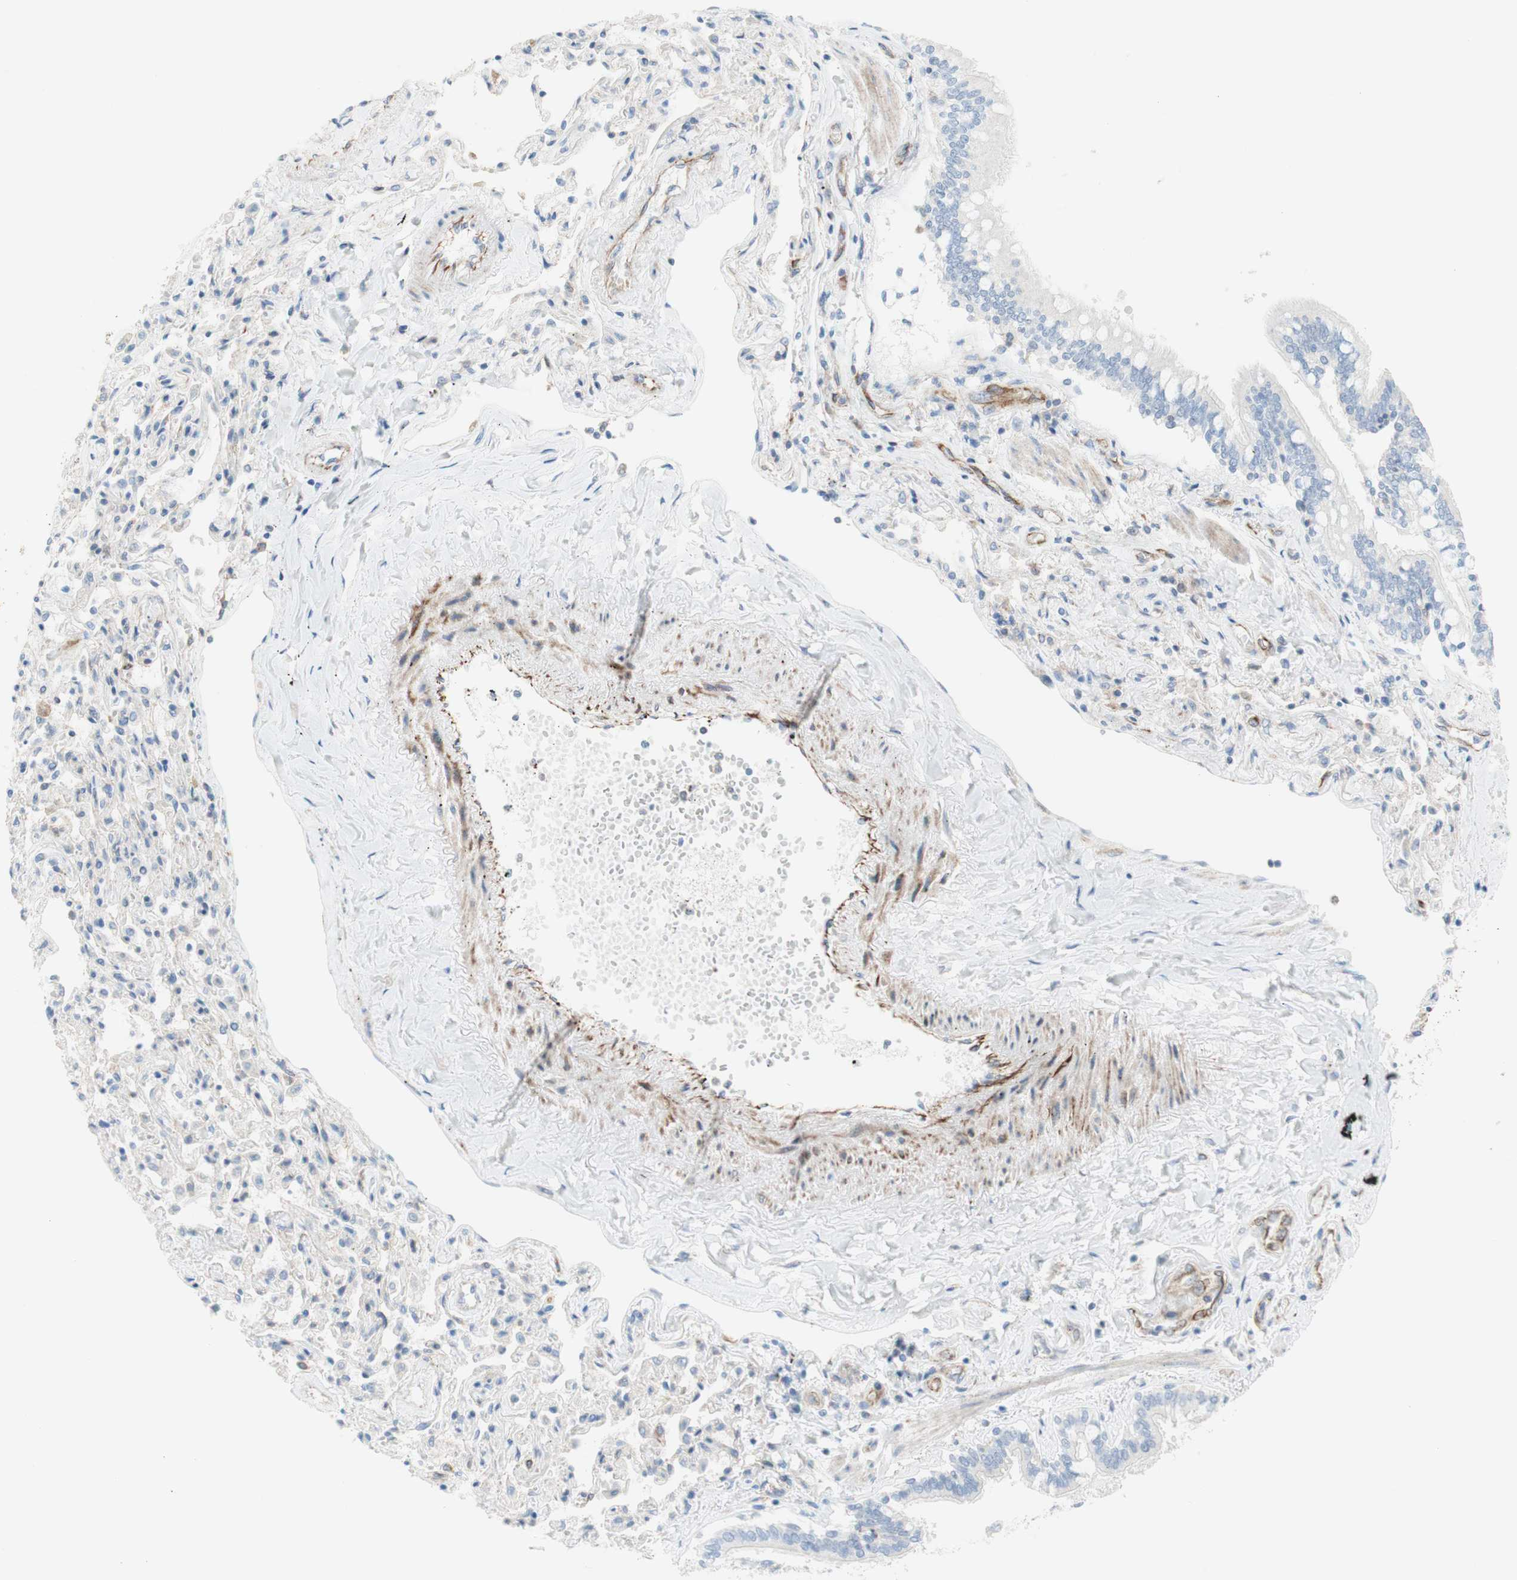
{"staining": {"intensity": "negative", "quantity": "none", "location": "none"}, "tissue": "bronchus", "cell_type": "Respiratory epithelial cells", "image_type": "normal", "snomed": [{"axis": "morphology", "description": "Normal tissue, NOS"}, {"axis": "topography", "description": "Bronchus"}, {"axis": "topography", "description": "Lung"}], "caption": "Immunohistochemical staining of benign bronchus demonstrates no significant positivity in respiratory epithelial cells.", "gene": "POU2AF1", "patient": {"sex": "male", "age": 64}}